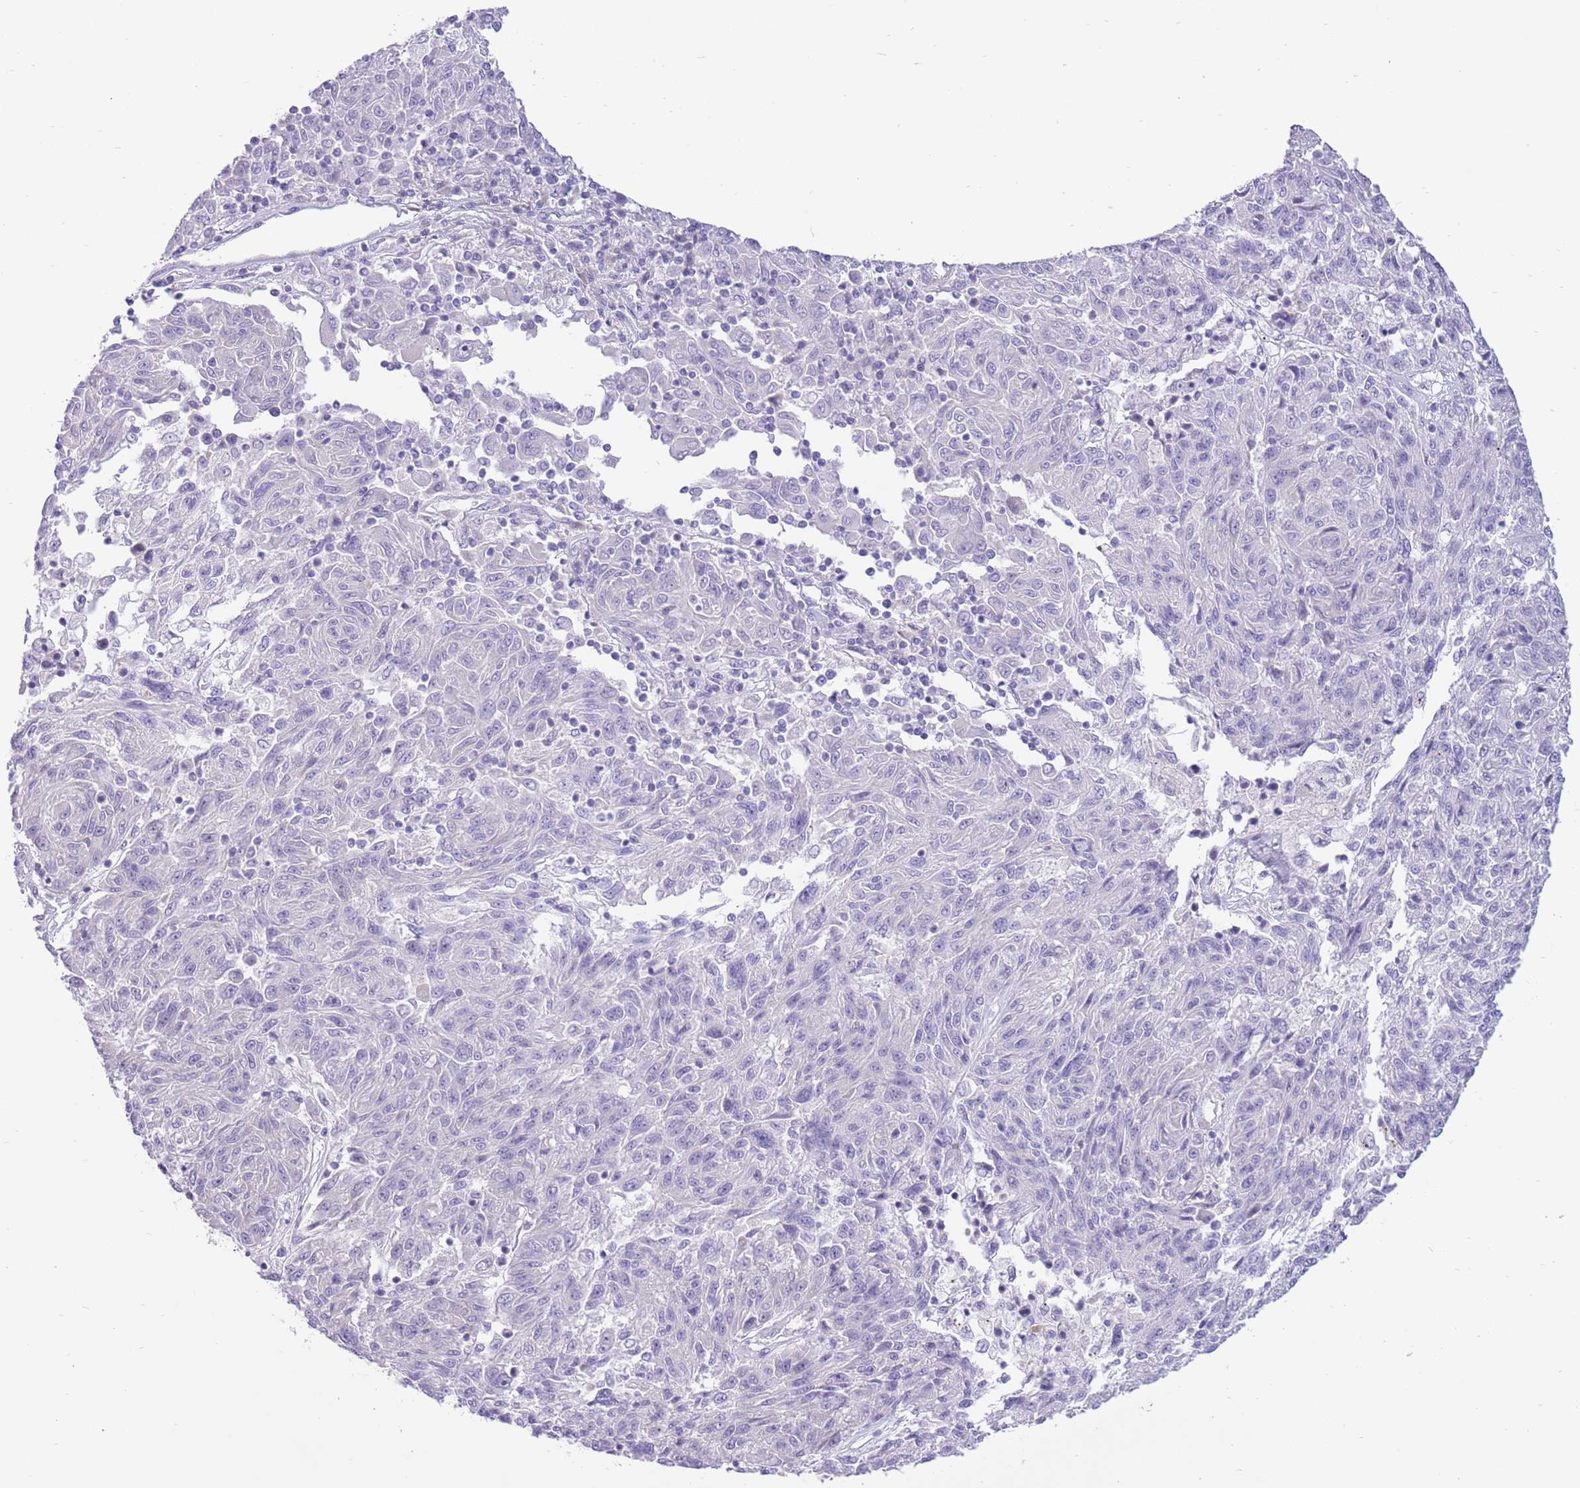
{"staining": {"intensity": "negative", "quantity": "none", "location": "none"}, "tissue": "melanoma", "cell_type": "Tumor cells", "image_type": "cancer", "snomed": [{"axis": "morphology", "description": "Malignant melanoma, NOS"}, {"axis": "topography", "description": "Skin"}], "caption": "This is an immunohistochemistry (IHC) image of malignant melanoma. There is no staining in tumor cells.", "gene": "ZC4H2", "patient": {"sex": "male", "age": 53}}